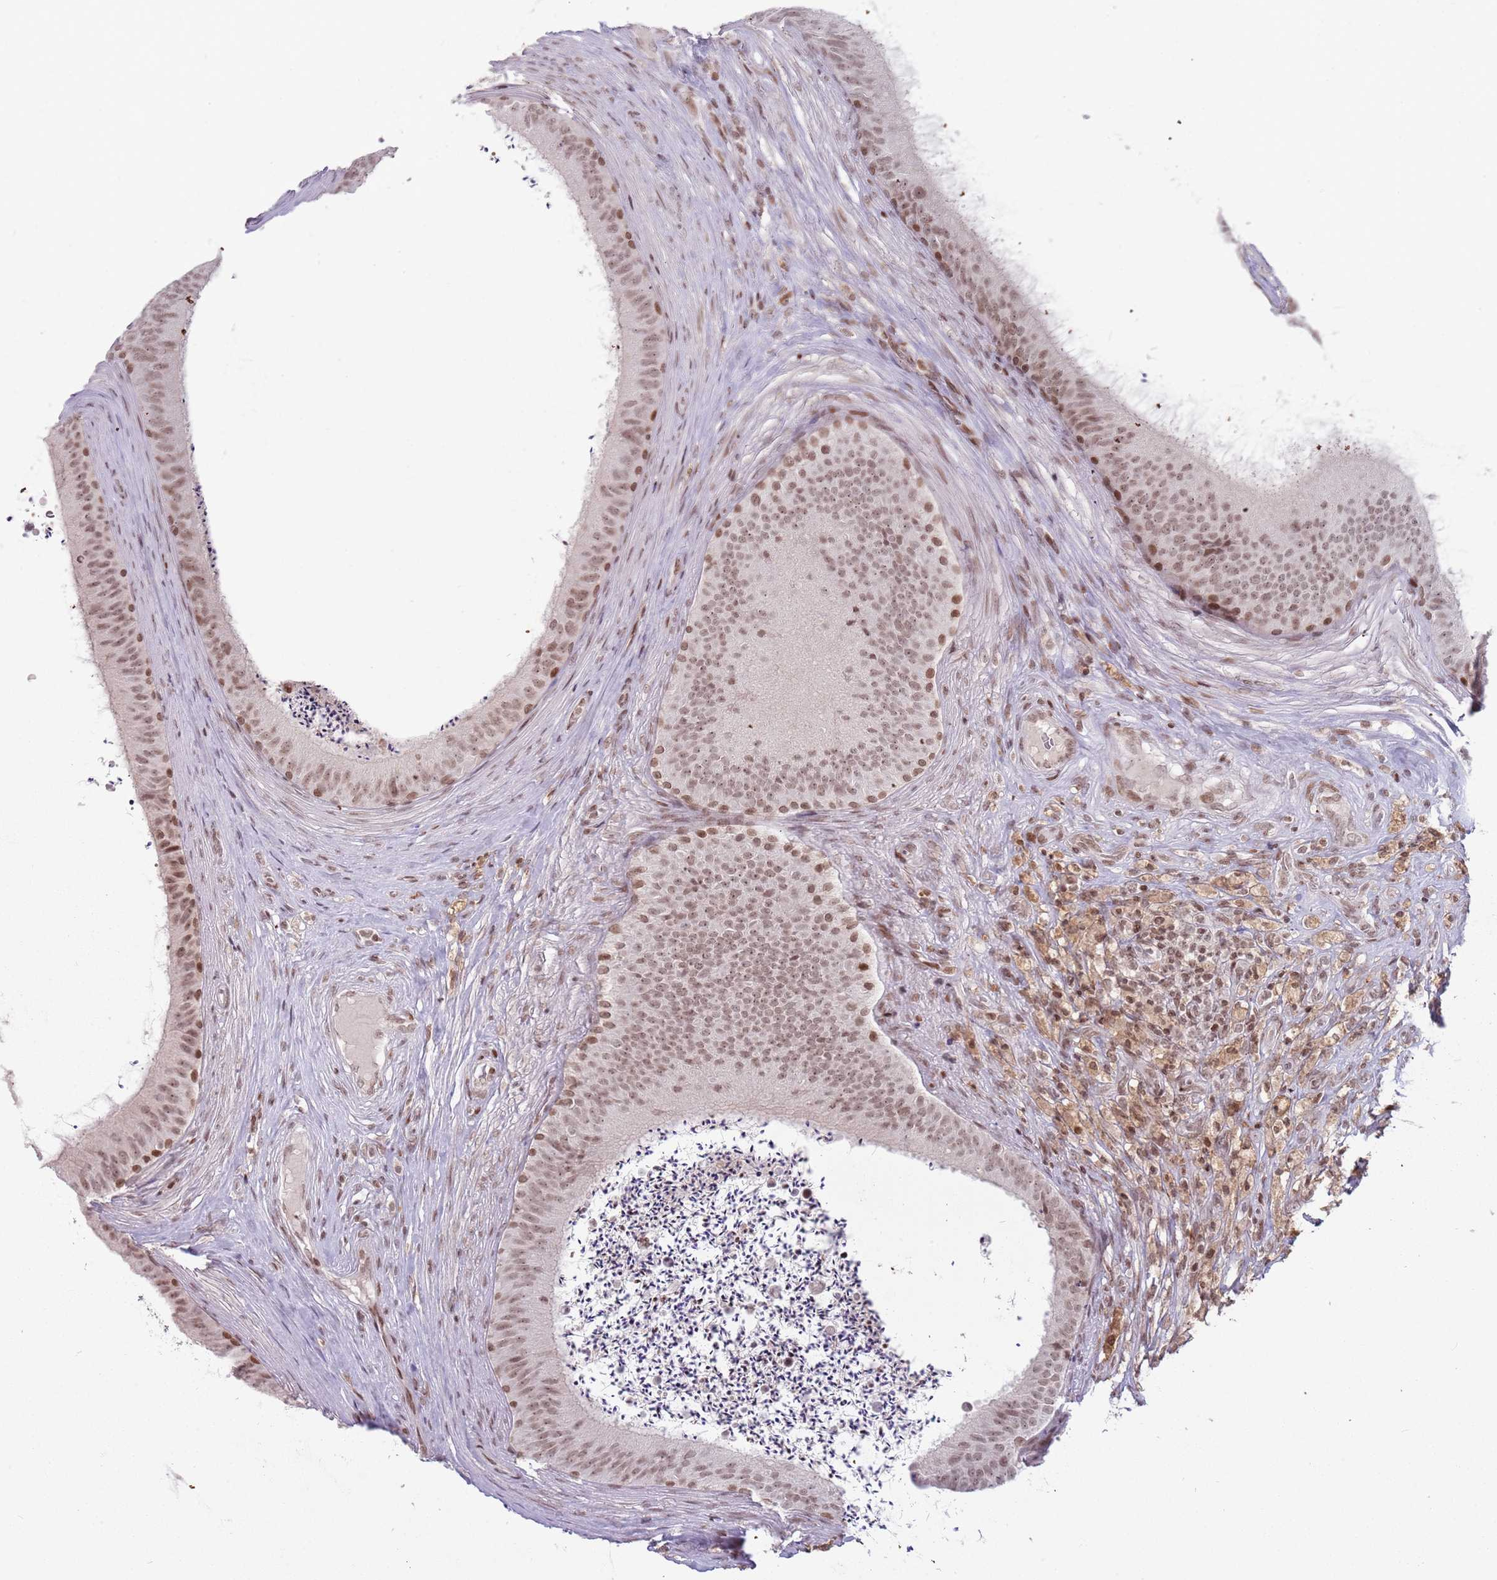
{"staining": {"intensity": "moderate", "quantity": ">75%", "location": "nuclear"}, "tissue": "epididymis", "cell_type": "Glandular cells", "image_type": "normal", "snomed": [{"axis": "morphology", "description": "Normal tissue, NOS"}, {"axis": "topography", "description": "Testis"}, {"axis": "topography", "description": "Epididymis"}], "caption": "About >75% of glandular cells in benign human epididymis exhibit moderate nuclear protein staining as visualized by brown immunohistochemical staining.", "gene": "SH3RF3", "patient": {"sex": "male", "age": 41}}